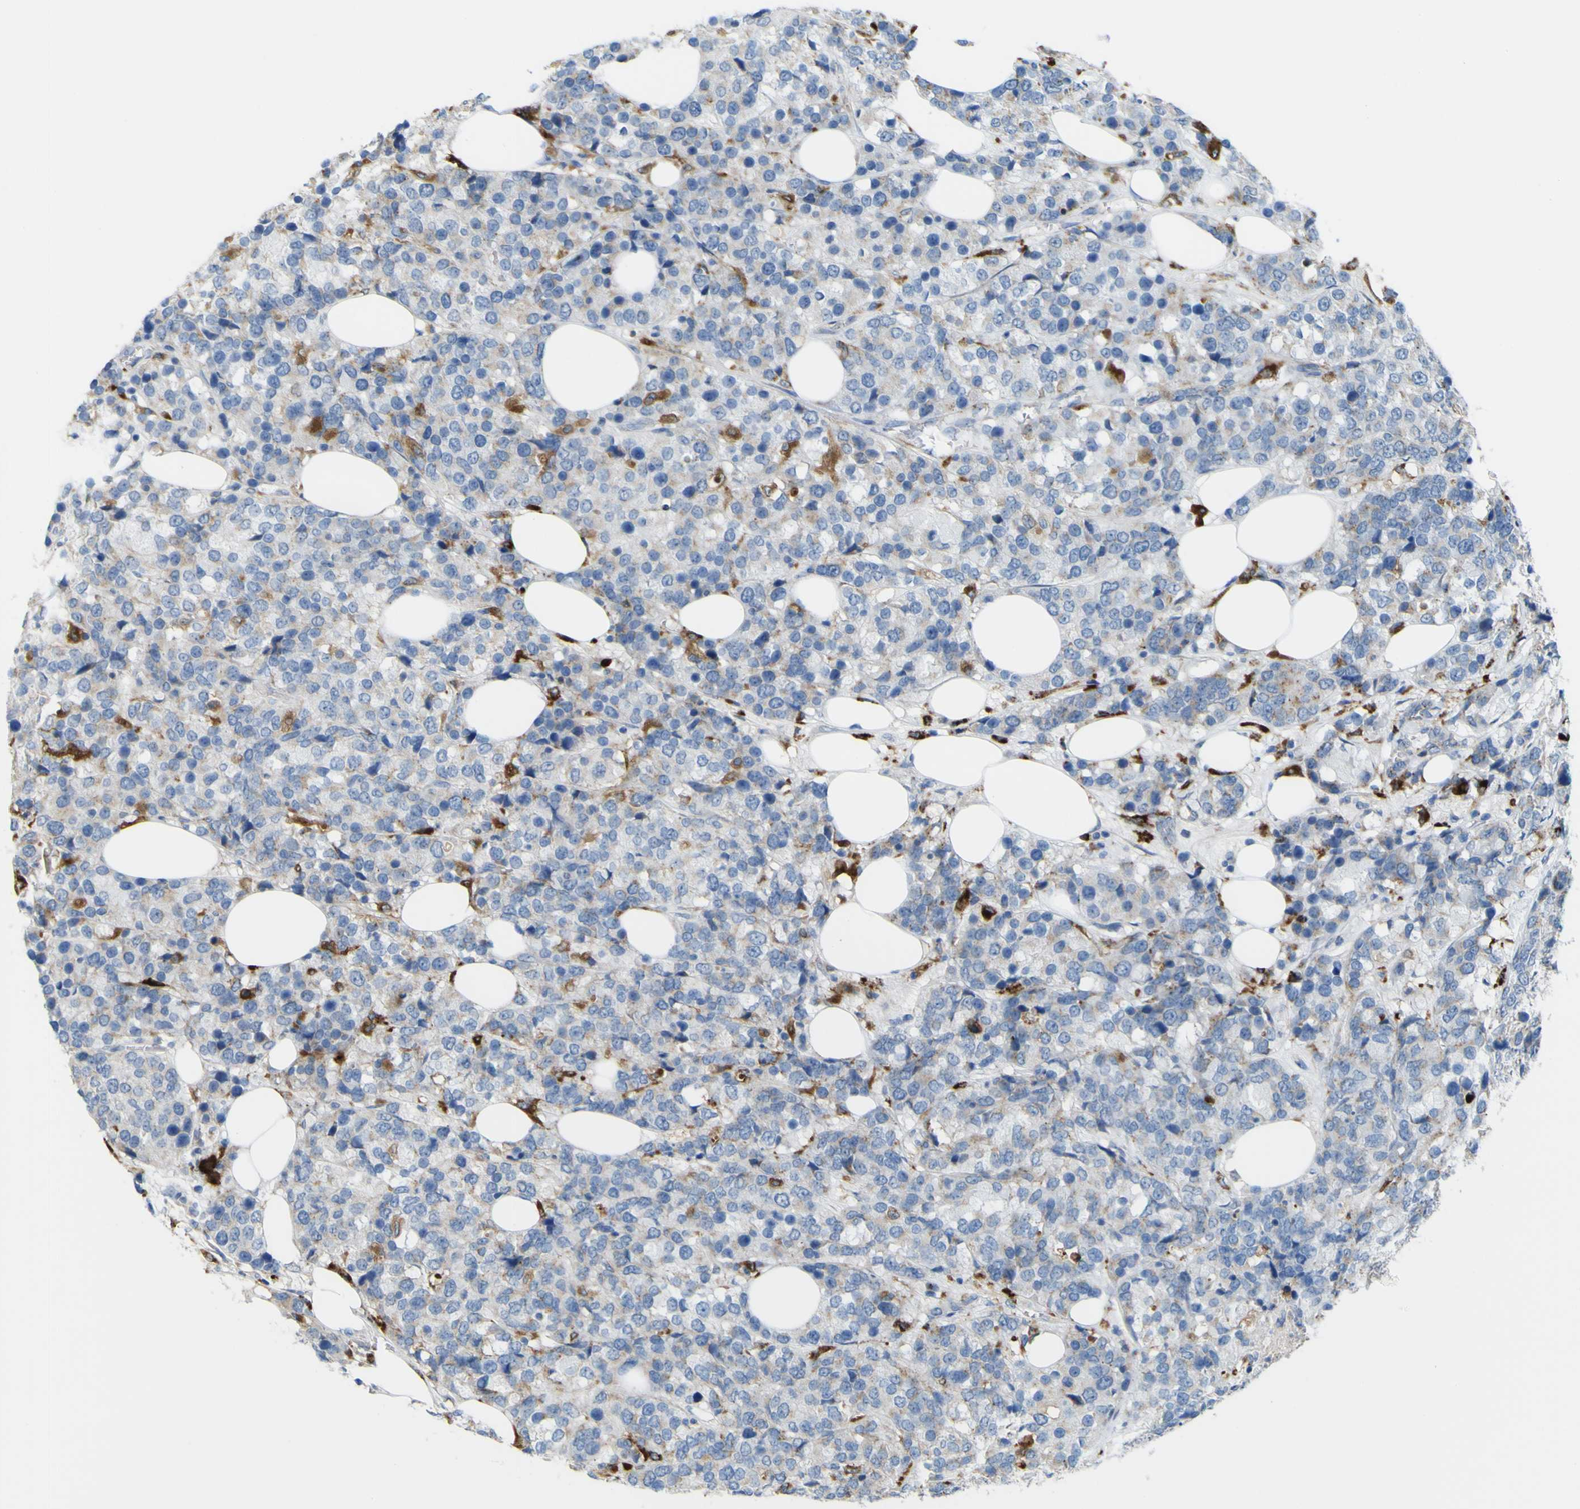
{"staining": {"intensity": "weak", "quantity": "25%-75%", "location": "cytoplasmic/membranous"}, "tissue": "breast cancer", "cell_type": "Tumor cells", "image_type": "cancer", "snomed": [{"axis": "morphology", "description": "Lobular carcinoma"}, {"axis": "topography", "description": "Breast"}], "caption": "There is low levels of weak cytoplasmic/membranous positivity in tumor cells of breast lobular carcinoma, as demonstrated by immunohistochemical staining (brown color).", "gene": "PLD3", "patient": {"sex": "female", "age": 59}}